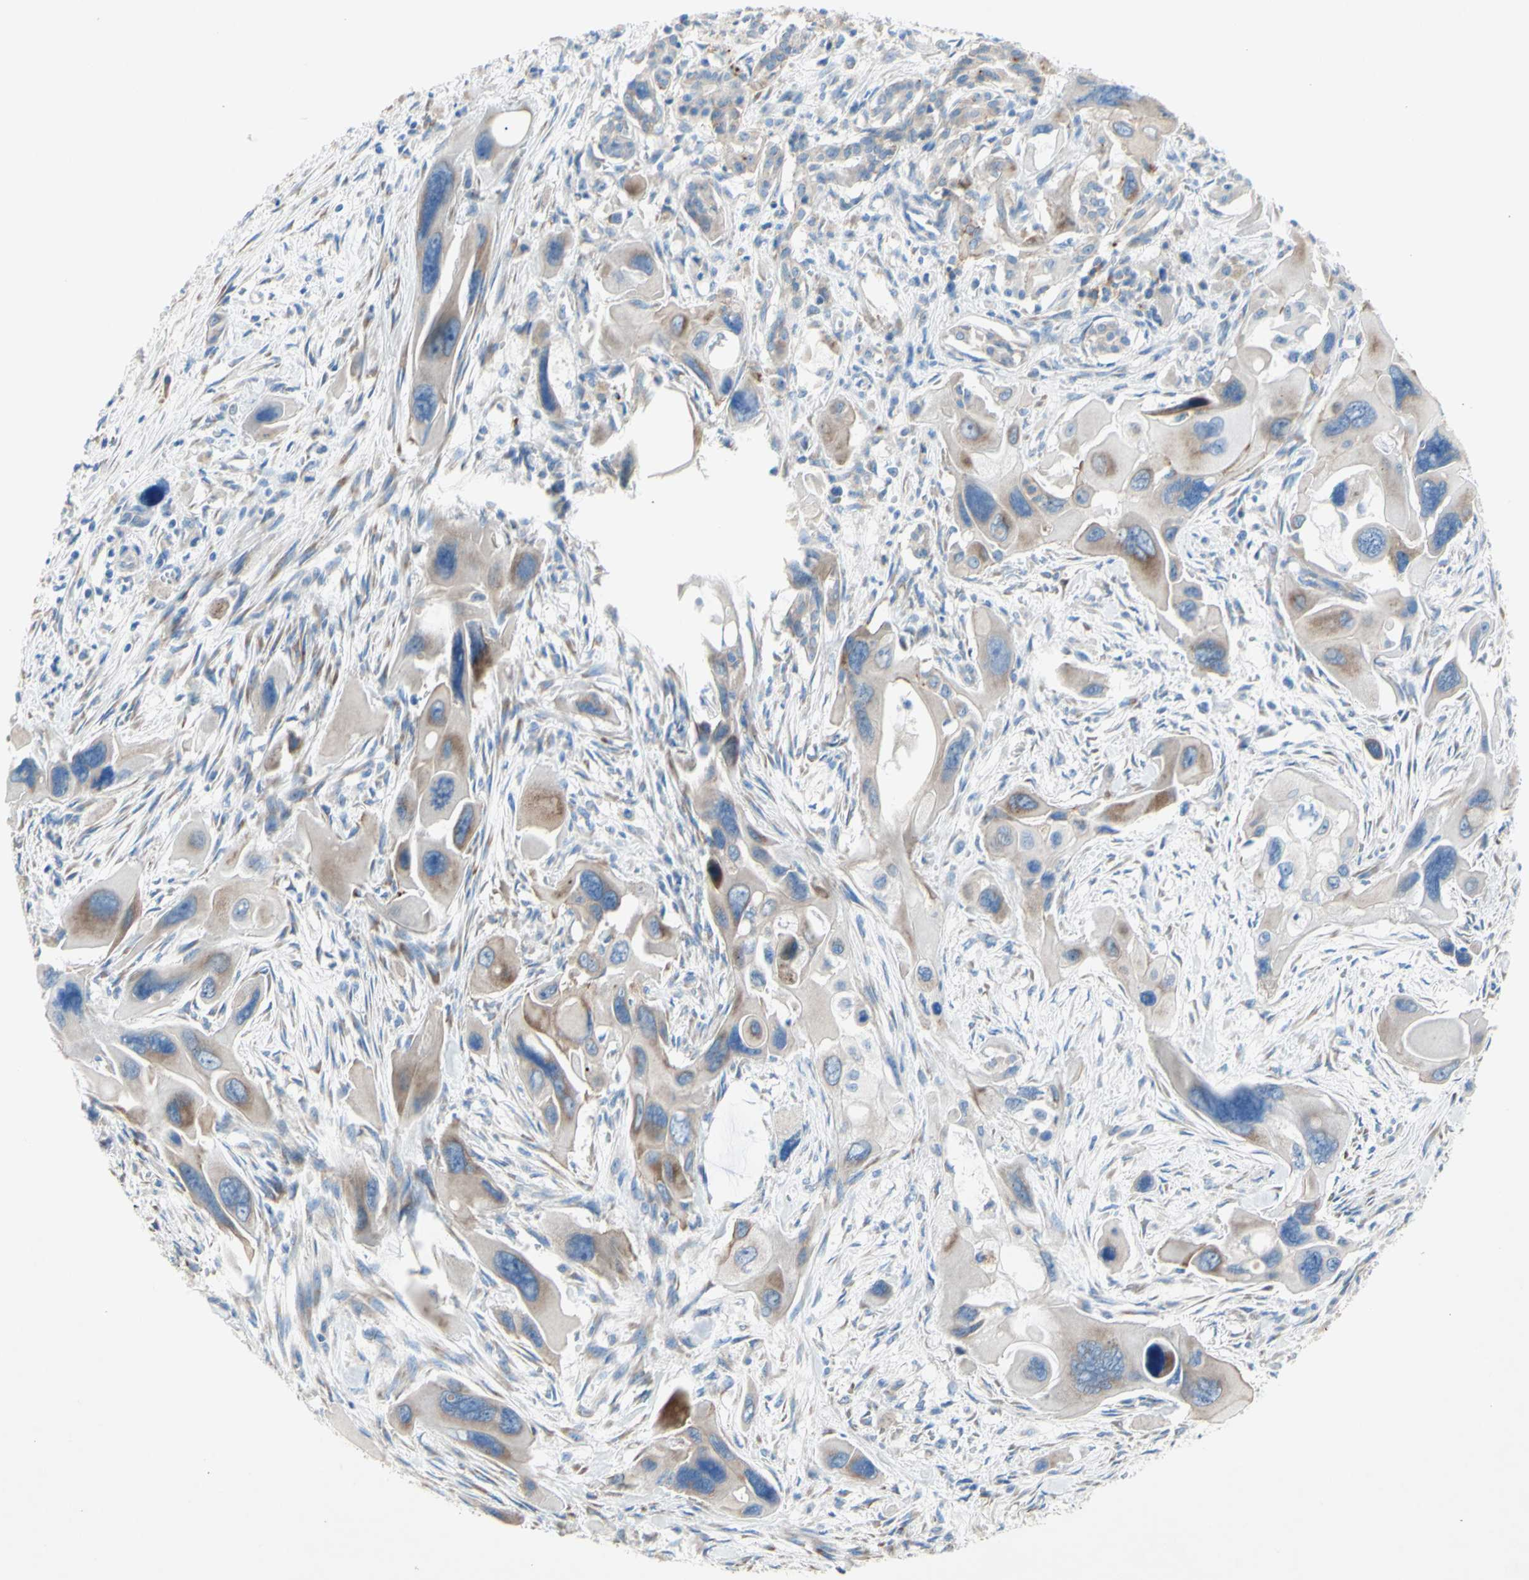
{"staining": {"intensity": "moderate", "quantity": "<25%", "location": "cytoplasmic/membranous"}, "tissue": "pancreatic cancer", "cell_type": "Tumor cells", "image_type": "cancer", "snomed": [{"axis": "morphology", "description": "Adenocarcinoma, NOS"}, {"axis": "topography", "description": "Pancreas"}], "caption": "Pancreatic adenocarcinoma tissue shows moderate cytoplasmic/membranous positivity in about <25% of tumor cells (IHC, brightfield microscopy, high magnification).", "gene": "TMIGD2", "patient": {"sex": "male", "age": 73}}